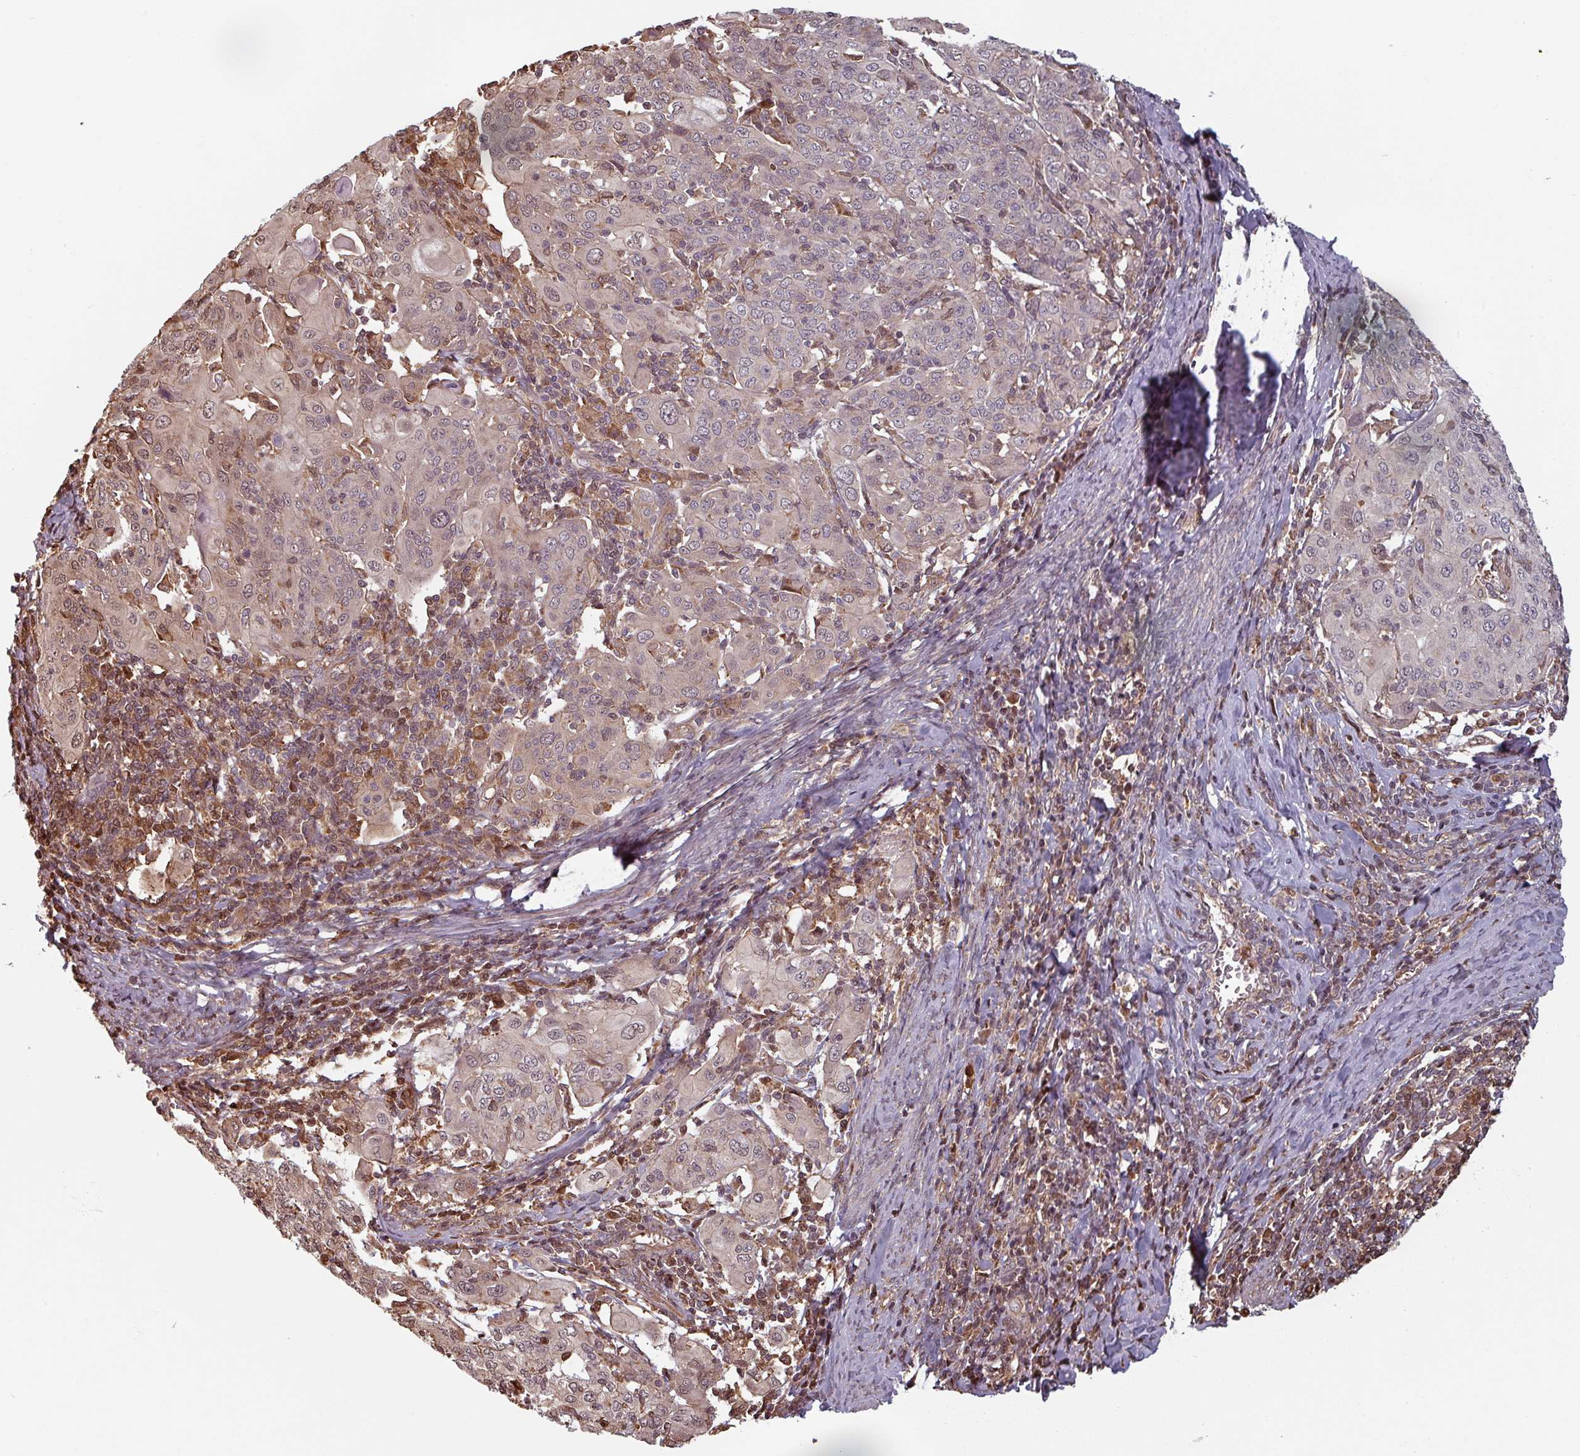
{"staining": {"intensity": "weak", "quantity": "<25%", "location": "nuclear"}, "tissue": "cervical cancer", "cell_type": "Tumor cells", "image_type": "cancer", "snomed": [{"axis": "morphology", "description": "Squamous cell carcinoma, NOS"}, {"axis": "topography", "description": "Cervix"}], "caption": "High power microscopy histopathology image of an IHC micrograph of squamous cell carcinoma (cervical), revealing no significant positivity in tumor cells.", "gene": "EID1", "patient": {"sex": "female", "age": 67}}